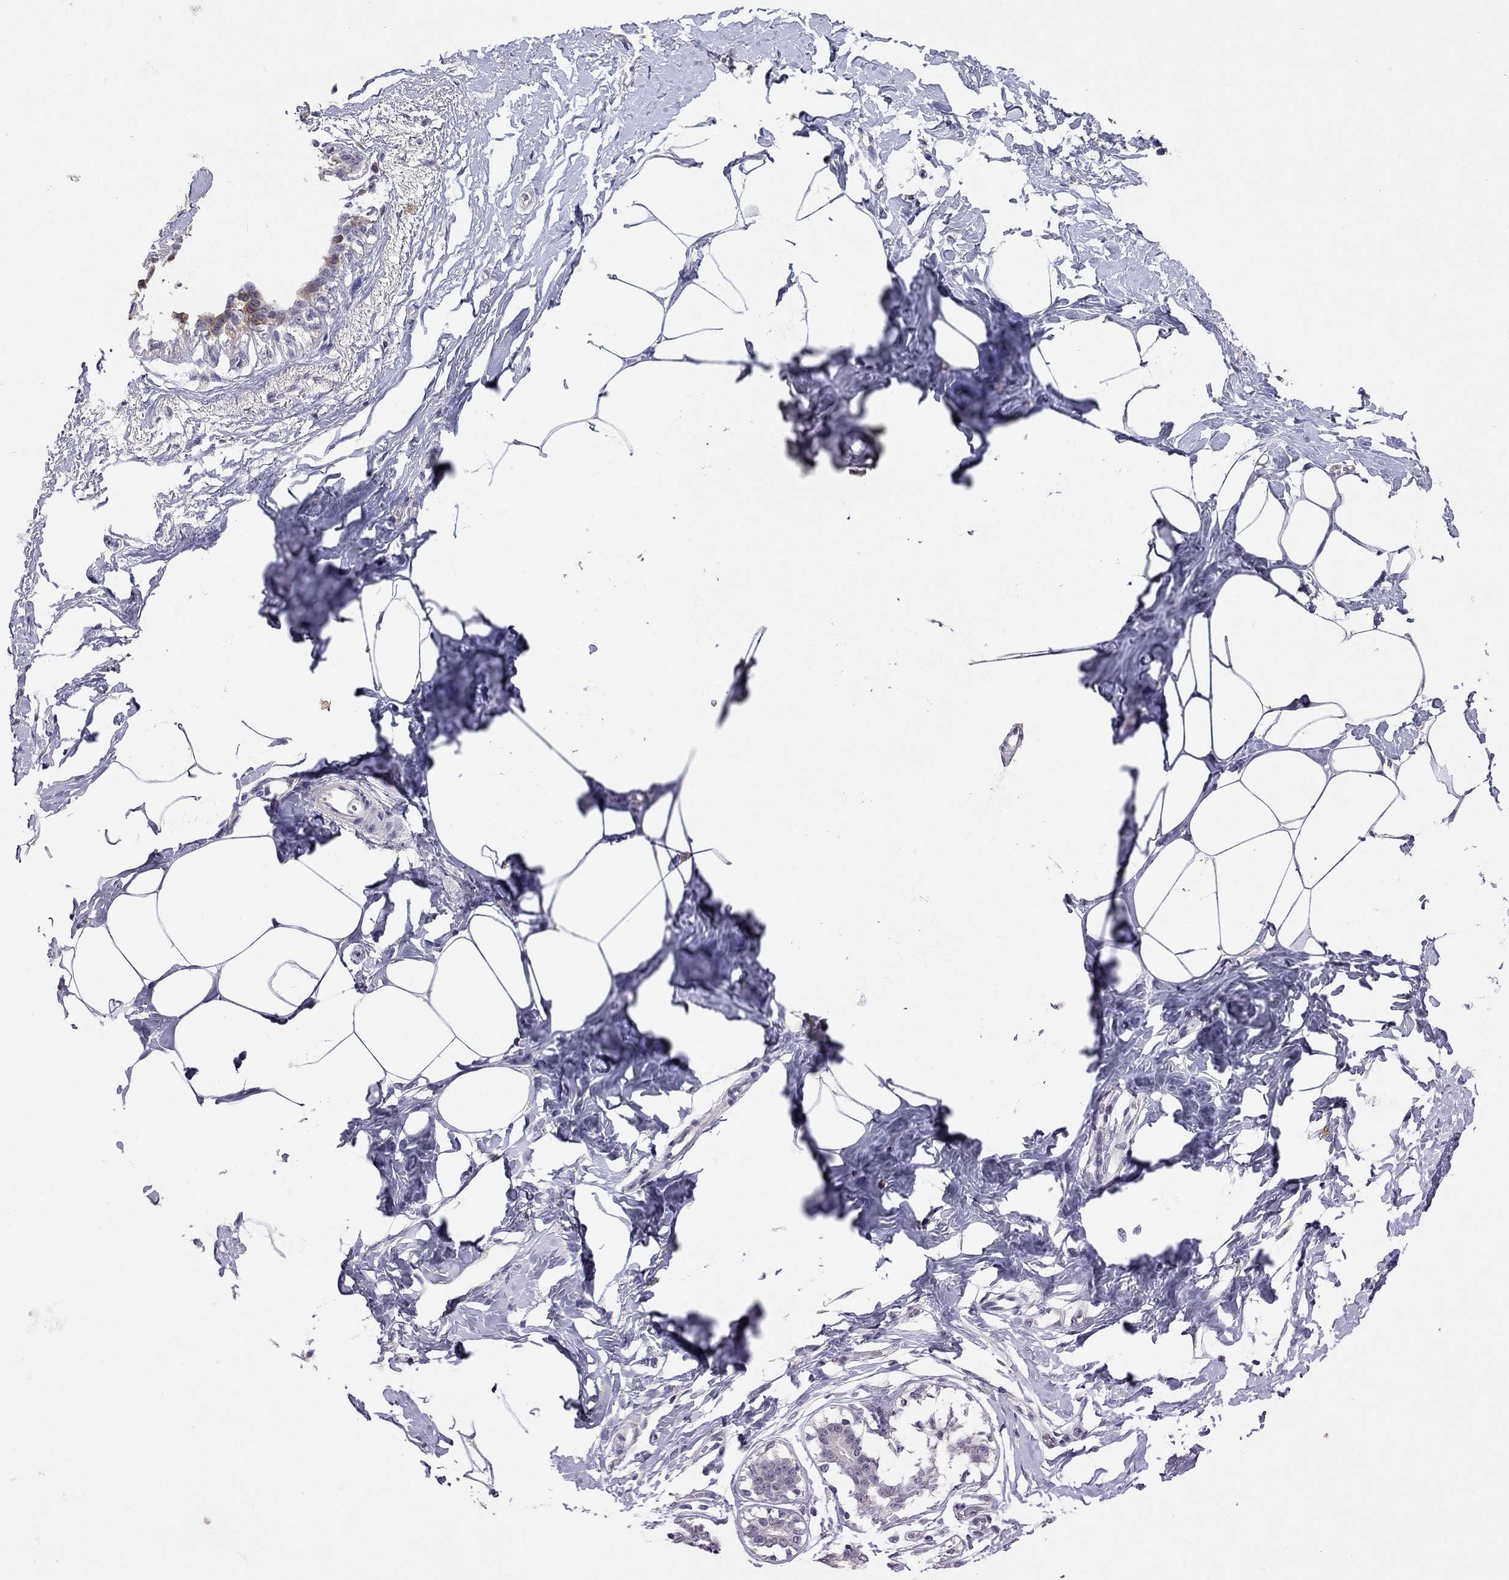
{"staining": {"intensity": "negative", "quantity": "none", "location": "none"}, "tissue": "breast", "cell_type": "Adipocytes", "image_type": "normal", "snomed": [{"axis": "morphology", "description": "Normal tissue, NOS"}, {"axis": "morphology", "description": "Lobular carcinoma, in situ"}, {"axis": "topography", "description": "Breast"}], "caption": "High magnification brightfield microscopy of normal breast stained with DAB (brown) and counterstained with hematoxylin (blue): adipocytes show no significant staining.", "gene": "WNK3", "patient": {"sex": "female", "age": 35}}